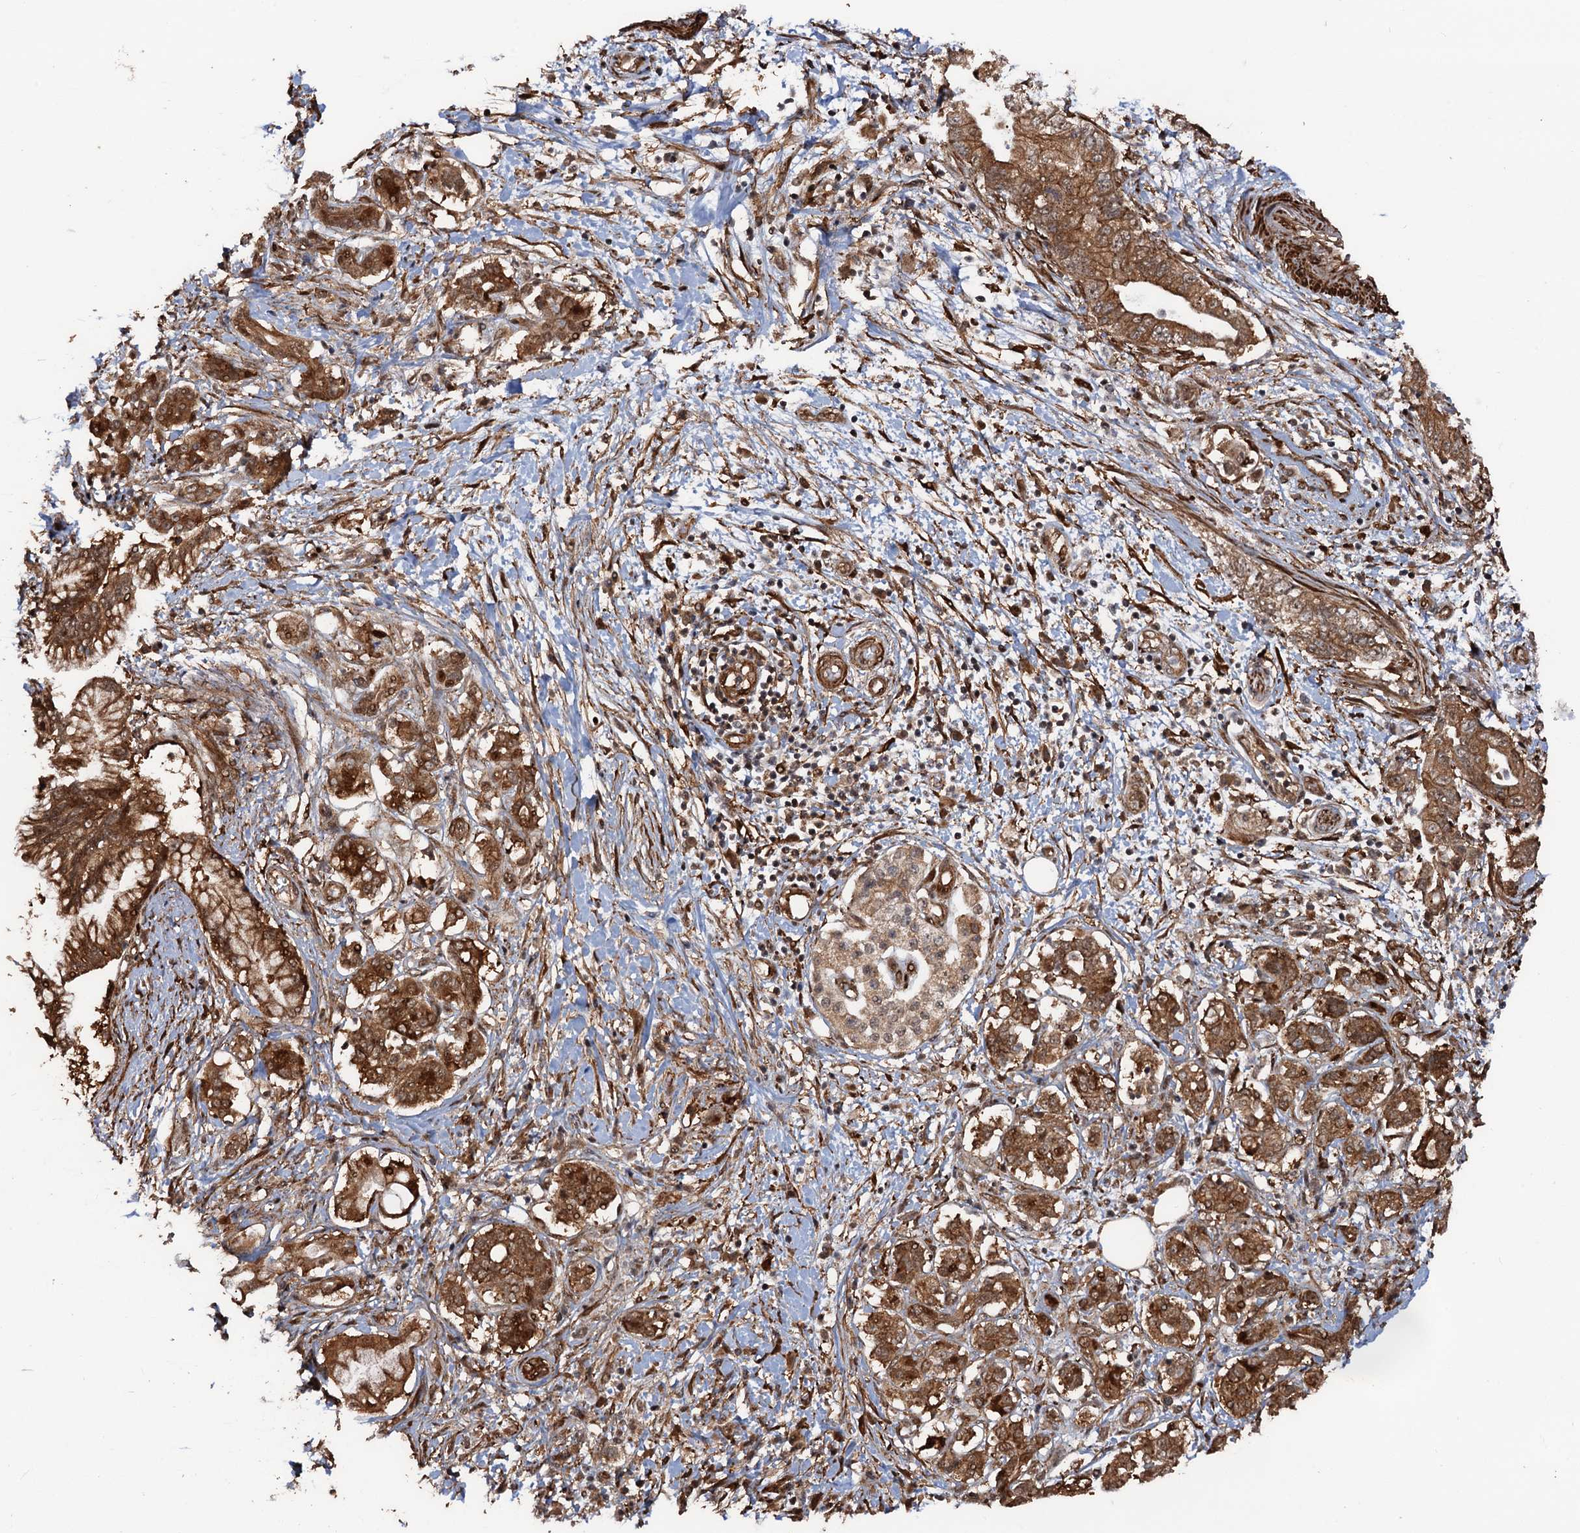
{"staining": {"intensity": "moderate", "quantity": ">75%", "location": "cytoplasmic/membranous,nuclear"}, "tissue": "pancreatic cancer", "cell_type": "Tumor cells", "image_type": "cancer", "snomed": [{"axis": "morphology", "description": "Adenocarcinoma, NOS"}, {"axis": "topography", "description": "Pancreas"}], "caption": "This micrograph exhibits immunohistochemistry staining of human pancreatic adenocarcinoma, with medium moderate cytoplasmic/membranous and nuclear staining in approximately >75% of tumor cells.", "gene": "SNRNP25", "patient": {"sex": "female", "age": 73}}